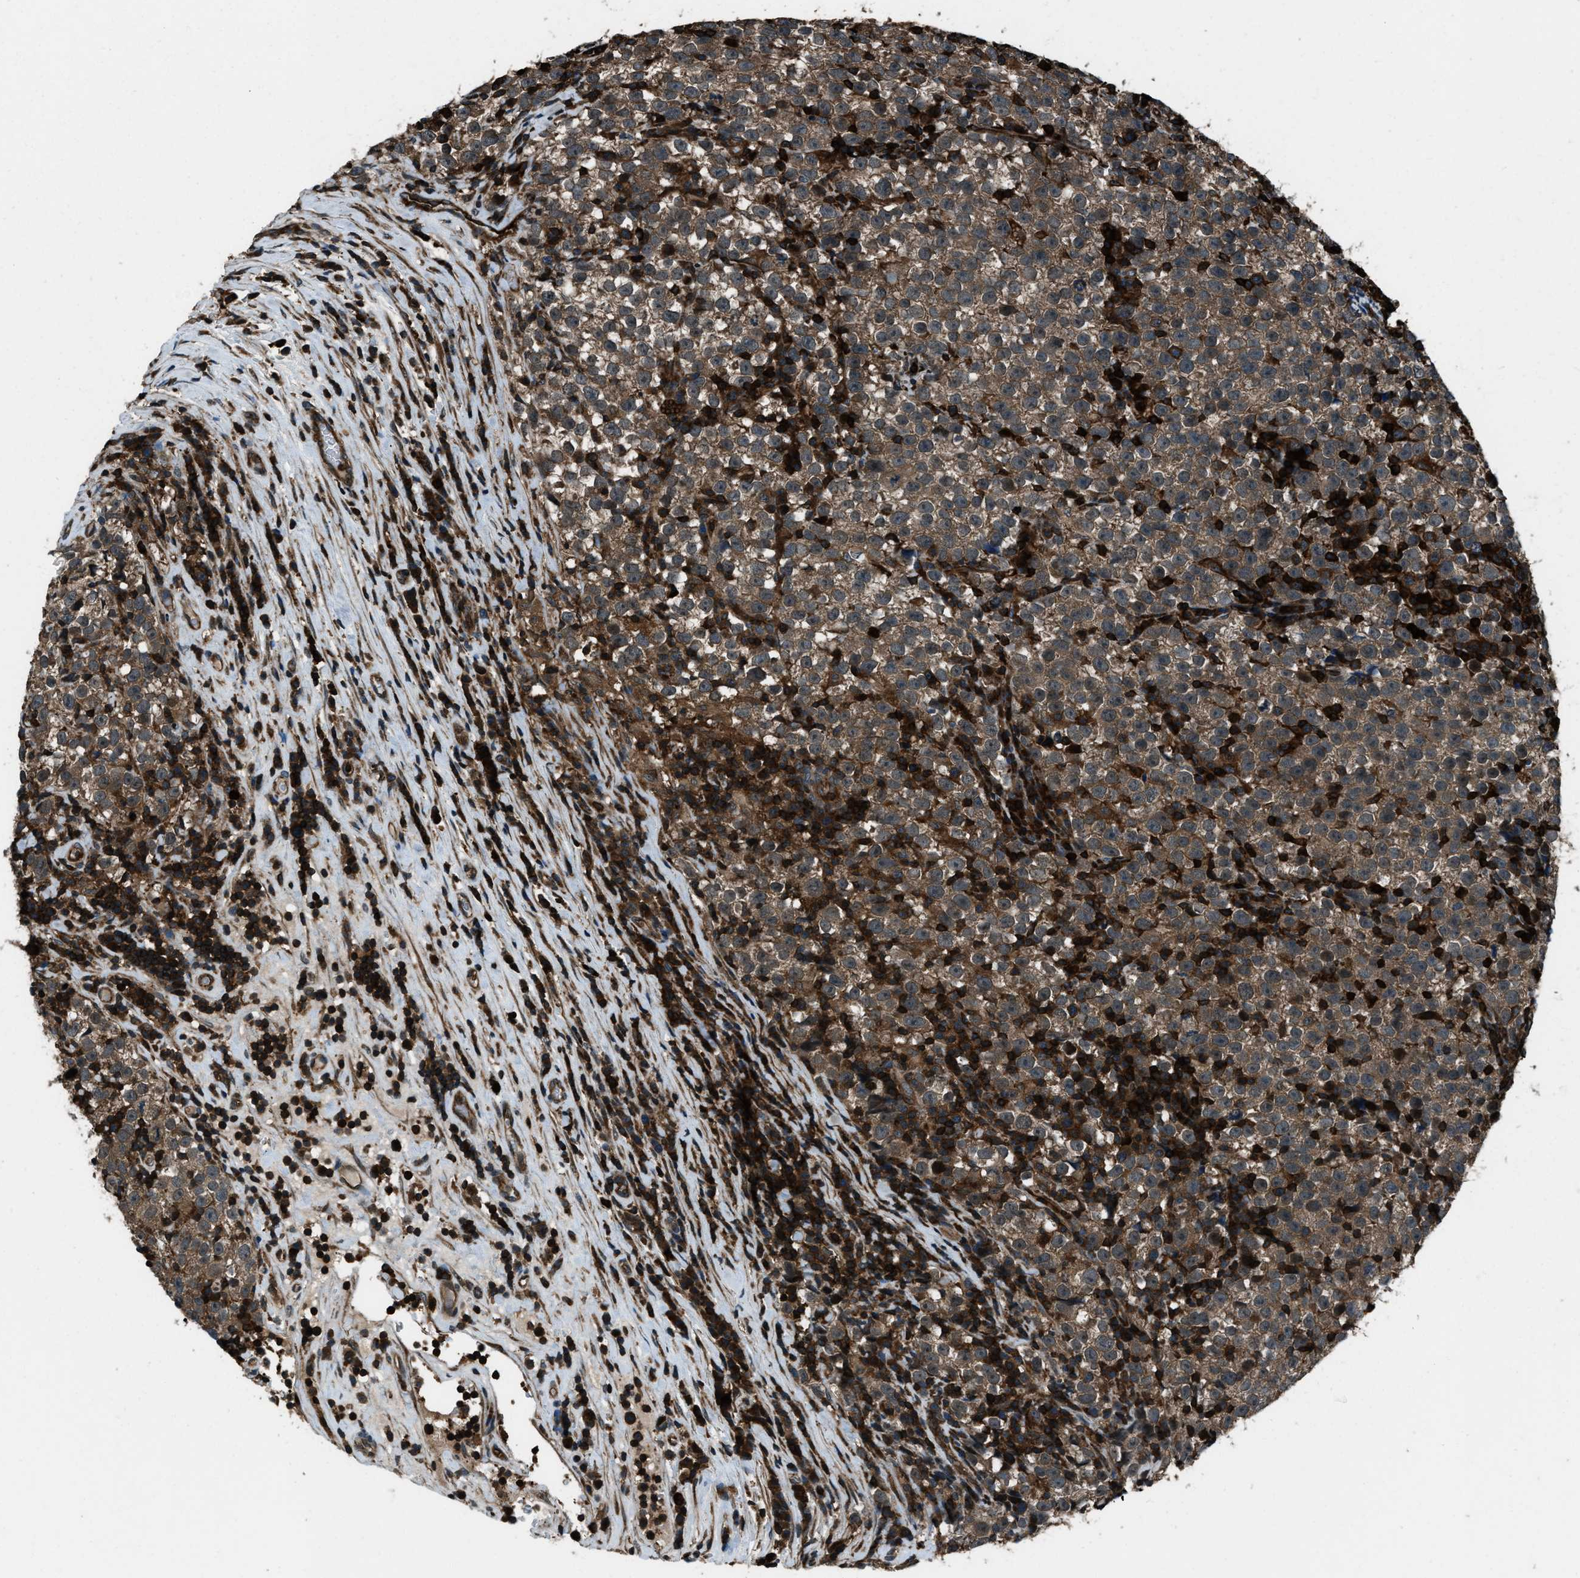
{"staining": {"intensity": "moderate", "quantity": ">75%", "location": "cytoplasmic/membranous"}, "tissue": "testis cancer", "cell_type": "Tumor cells", "image_type": "cancer", "snomed": [{"axis": "morphology", "description": "Normal tissue, NOS"}, {"axis": "morphology", "description": "Seminoma, NOS"}, {"axis": "topography", "description": "Testis"}], "caption": "High-magnification brightfield microscopy of seminoma (testis) stained with DAB (brown) and counterstained with hematoxylin (blue). tumor cells exhibit moderate cytoplasmic/membranous expression is seen in approximately>75% of cells.", "gene": "SNX30", "patient": {"sex": "male", "age": 43}}